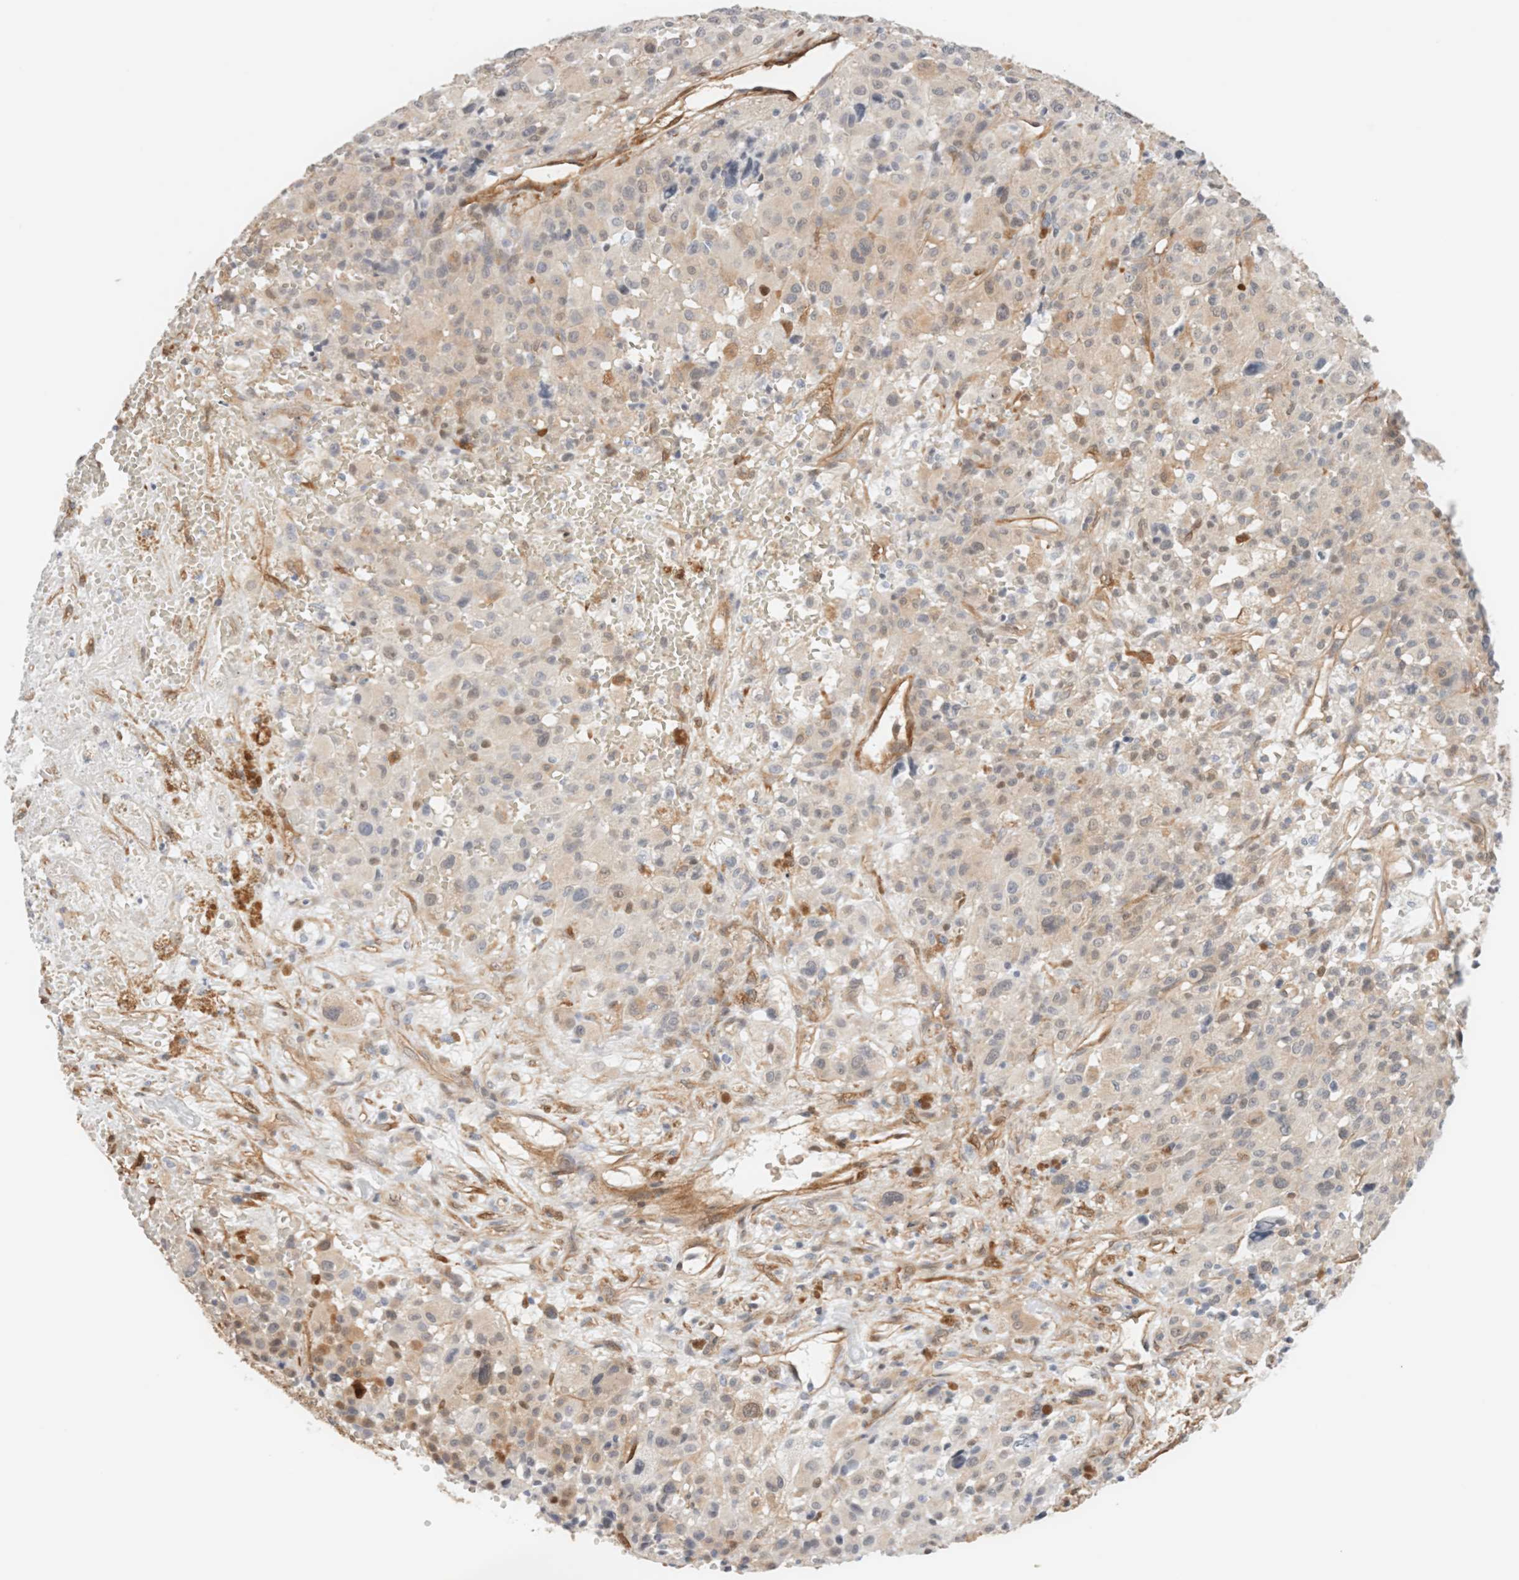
{"staining": {"intensity": "weak", "quantity": "<25%", "location": "cytoplasmic/membranous"}, "tissue": "melanoma", "cell_type": "Tumor cells", "image_type": "cancer", "snomed": [{"axis": "morphology", "description": "Malignant melanoma, Metastatic site"}, {"axis": "topography", "description": "Skin"}], "caption": "This is an immunohistochemistry (IHC) histopathology image of human melanoma. There is no staining in tumor cells.", "gene": "LMCD1", "patient": {"sex": "female", "age": 74}}